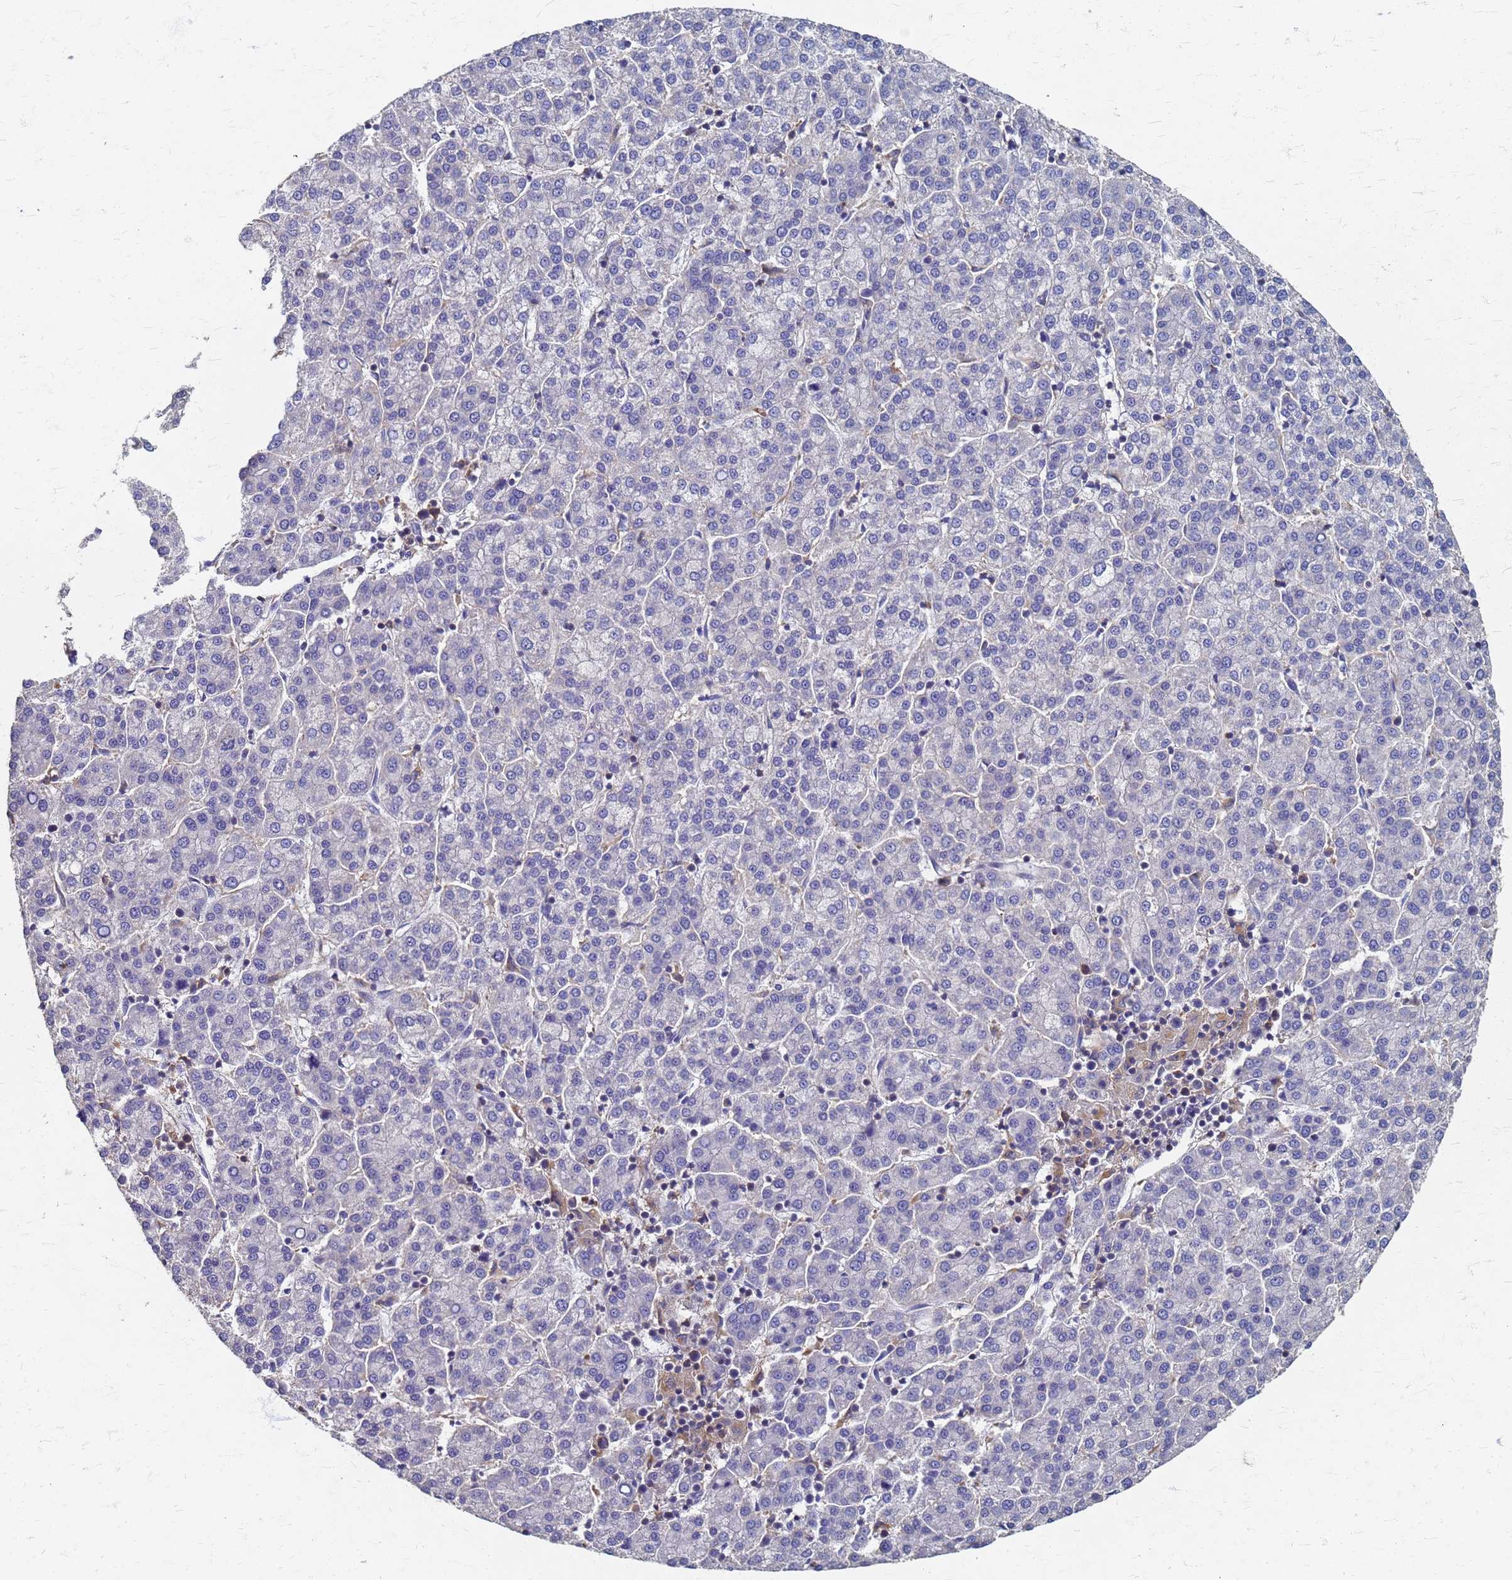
{"staining": {"intensity": "negative", "quantity": "none", "location": "none"}, "tissue": "liver cancer", "cell_type": "Tumor cells", "image_type": "cancer", "snomed": [{"axis": "morphology", "description": "Carcinoma, Hepatocellular, NOS"}, {"axis": "topography", "description": "Liver"}], "caption": "DAB immunohistochemical staining of hepatocellular carcinoma (liver) shows no significant expression in tumor cells.", "gene": "KRCC1", "patient": {"sex": "female", "age": 58}}